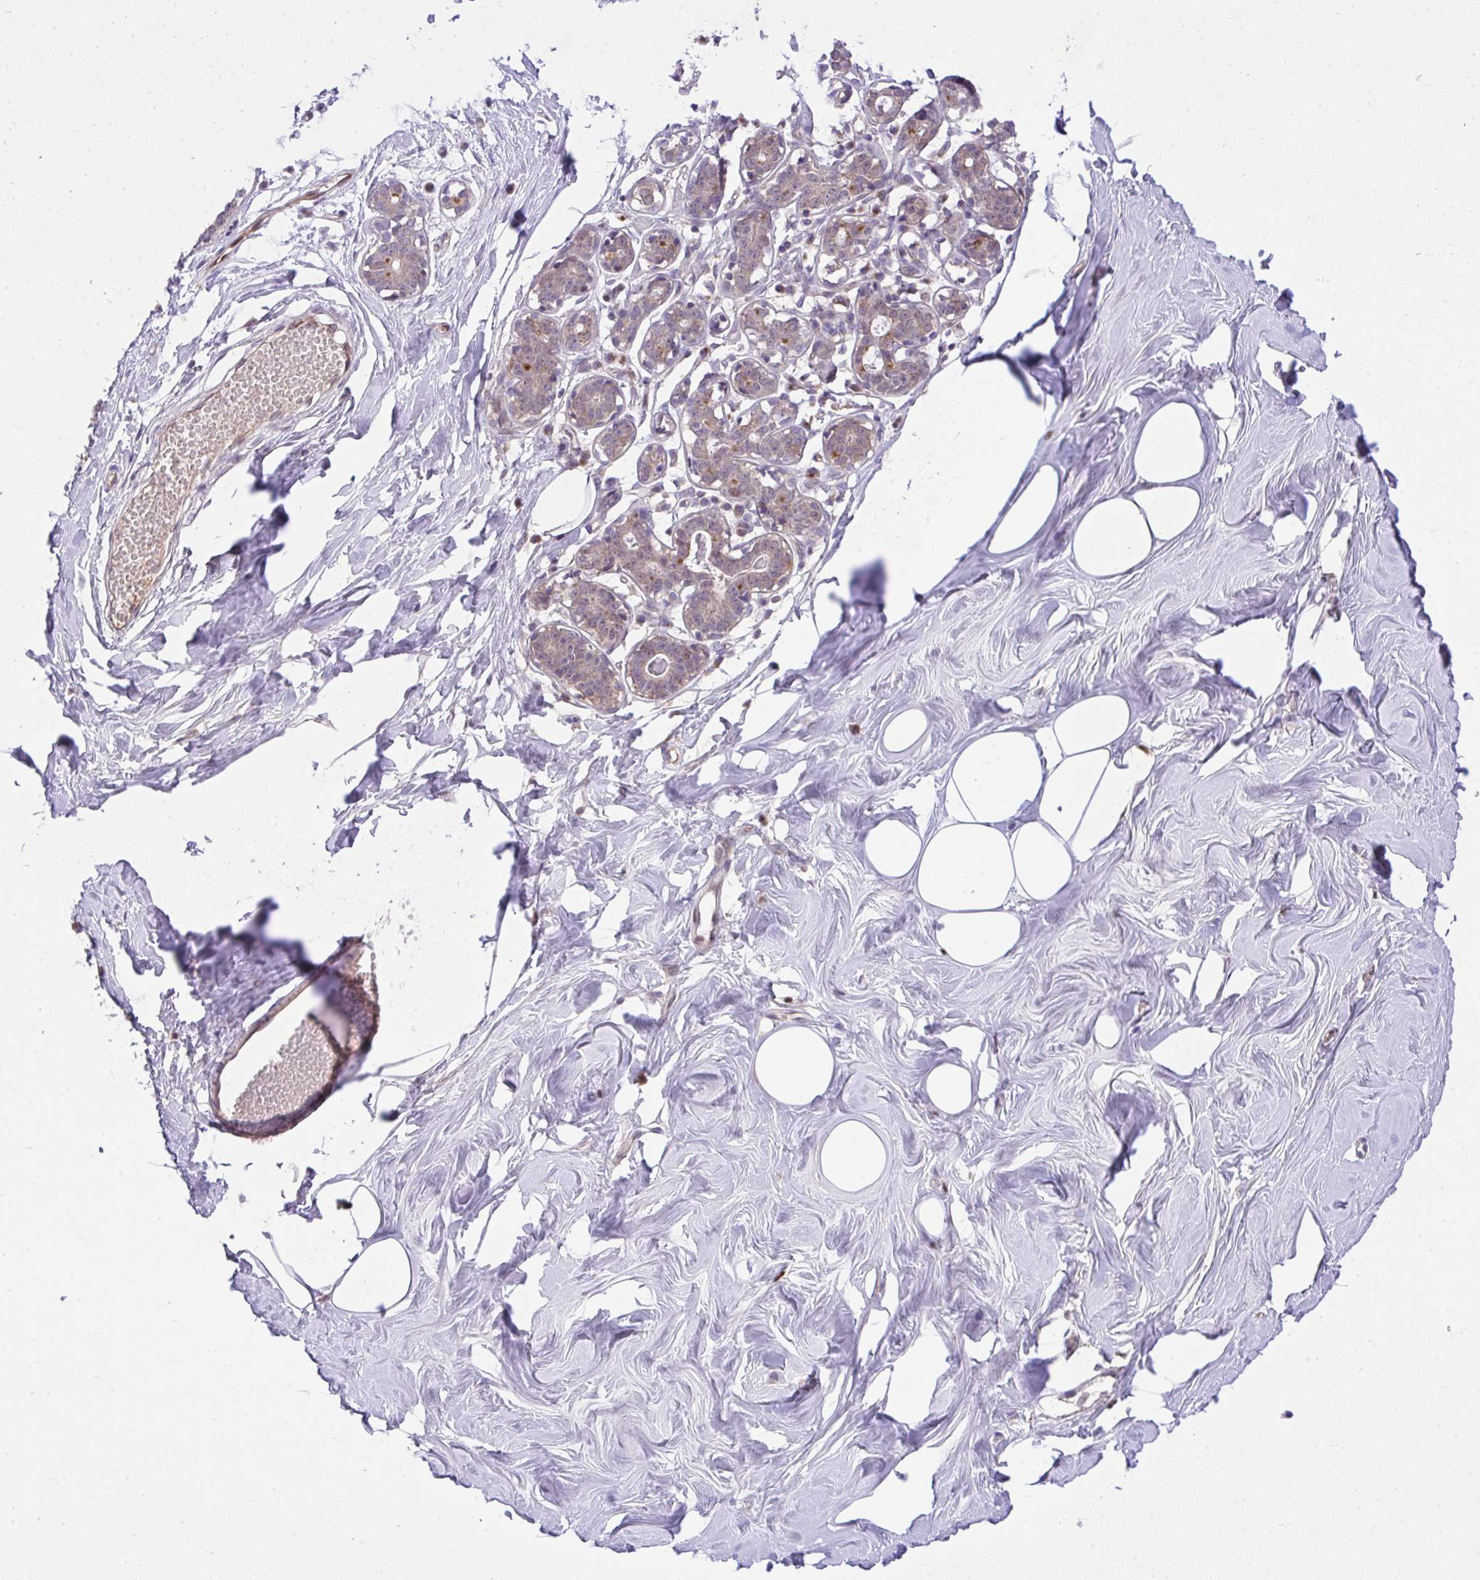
{"staining": {"intensity": "negative", "quantity": "none", "location": "none"}, "tissue": "breast", "cell_type": "Adipocytes", "image_type": "normal", "snomed": [{"axis": "morphology", "description": "Normal tissue, NOS"}, {"axis": "topography", "description": "Breast"}], "caption": "DAB immunohistochemical staining of benign breast shows no significant staining in adipocytes.", "gene": "CHIA", "patient": {"sex": "female", "age": 27}}